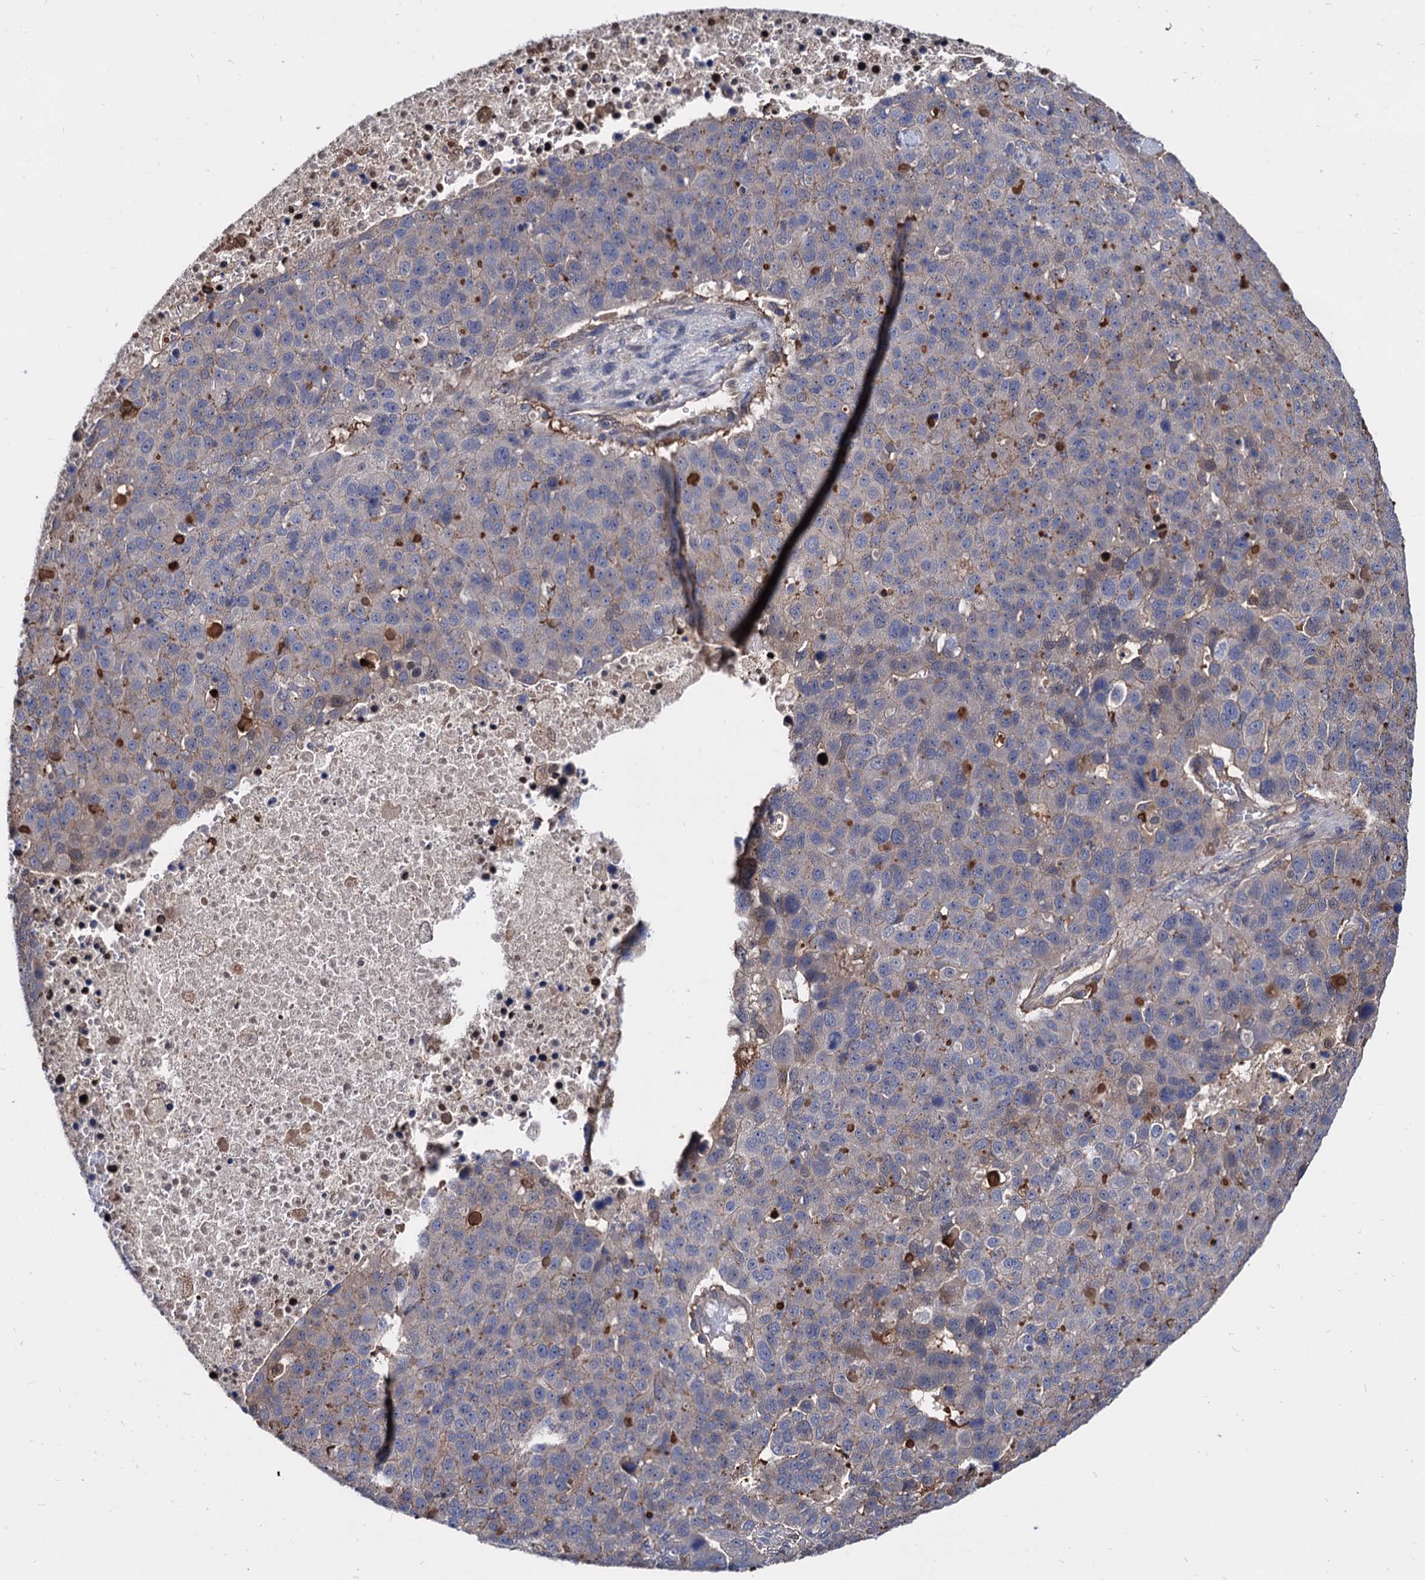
{"staining": {"intensity": "weak", "quantity": "<25%", "location": "cytoplasmic/membranous"}, "tissue": "pancreatic cancer", "cell_type": "Tumor cells", "image_type": "cancer", "snomed": [{"axis": "morphology", "description": "Adenocarcinoma, NOS"}, {"axis": "topography", "description": "Pancreas"}], "caption": "This histopathology image is of adenocarcinoma (pancreatic) stained with immunohistochemistry (IHC) to label a protein in brown with the nuclei are counter-stained blue. There is no expression in tumor cells.", "gene": "CPPED1", "patient": {"sex": "female", "age": 61}}